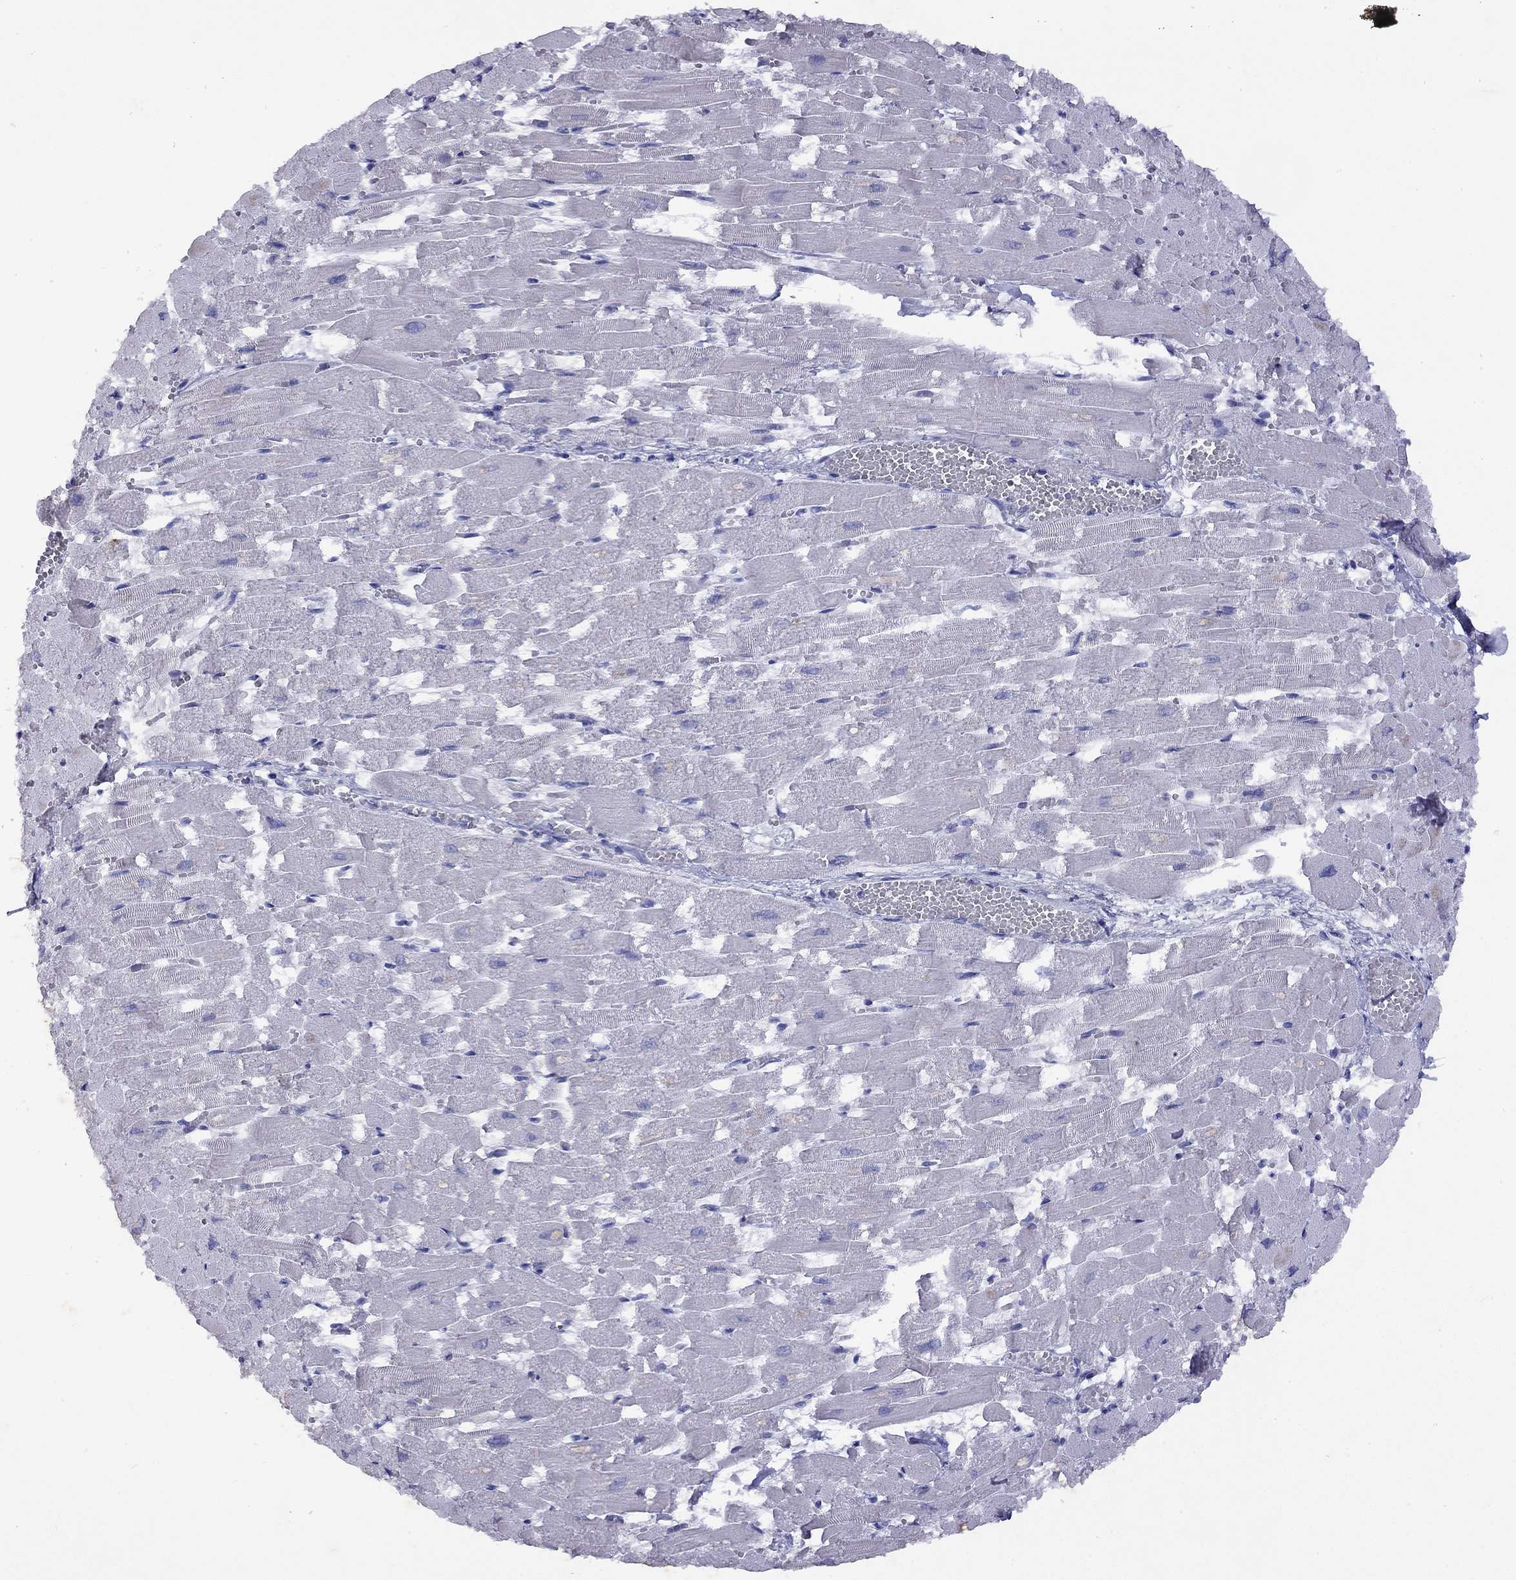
{"staining": {"intensity": "negative", "quantity": "none", "location": "none"}, "tissue": "heart muscle", "cell_type": "Cardiomyocytes", "image_type": "normal", "snomed": [{"axis": "morphology", "description": "Normal tissue, NOS"}, {"axis": "topography", "description": "Heart"}], "caption": "There is no significant staining in cardiomyocytes of heart muscle. Nuclei are stained in blue.", "gene": "GNAT3", "patient": {"sex": "female", "age": 52}}